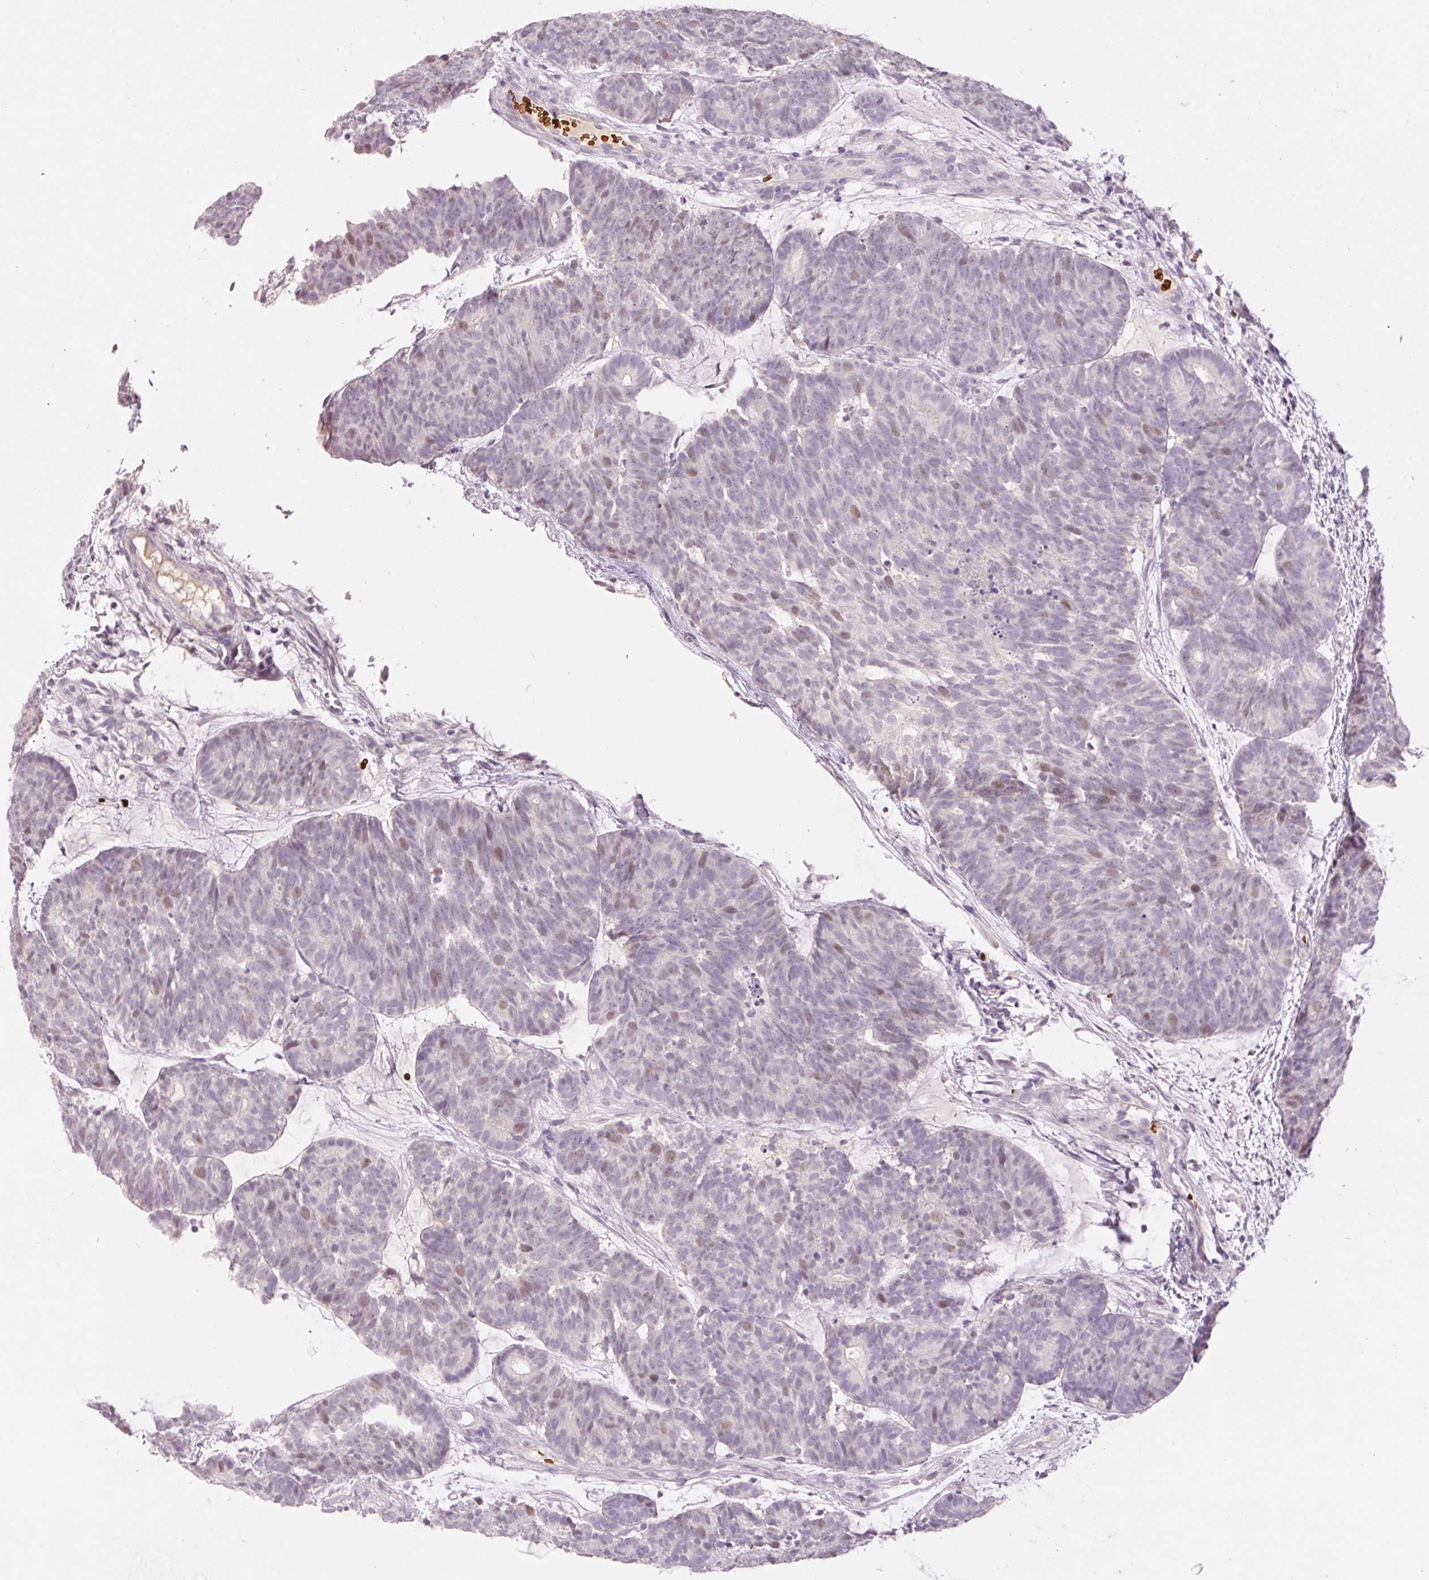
{"staining": {"intensity": "moderate", "quantity": "25%-75%", "location": "nuclear"}, "tissue": "head and neck cancer", "cell_type": "Tumor cells", "image_type": "cancer", "snomed": [{"axis": "morphology", "description": "Adenocarcinoma, NOS"}, {"axis": "topography", "description": "Head-Neck"}], "caption": "Head and neck cancer (adenocarcinoma) stained with a brown dye exhibits moderate nuclear positive staining in approximately 25%-75% of tumor cells.", "gene": "LY6G6D", "patient": {"sex": "female", "age": 81}}